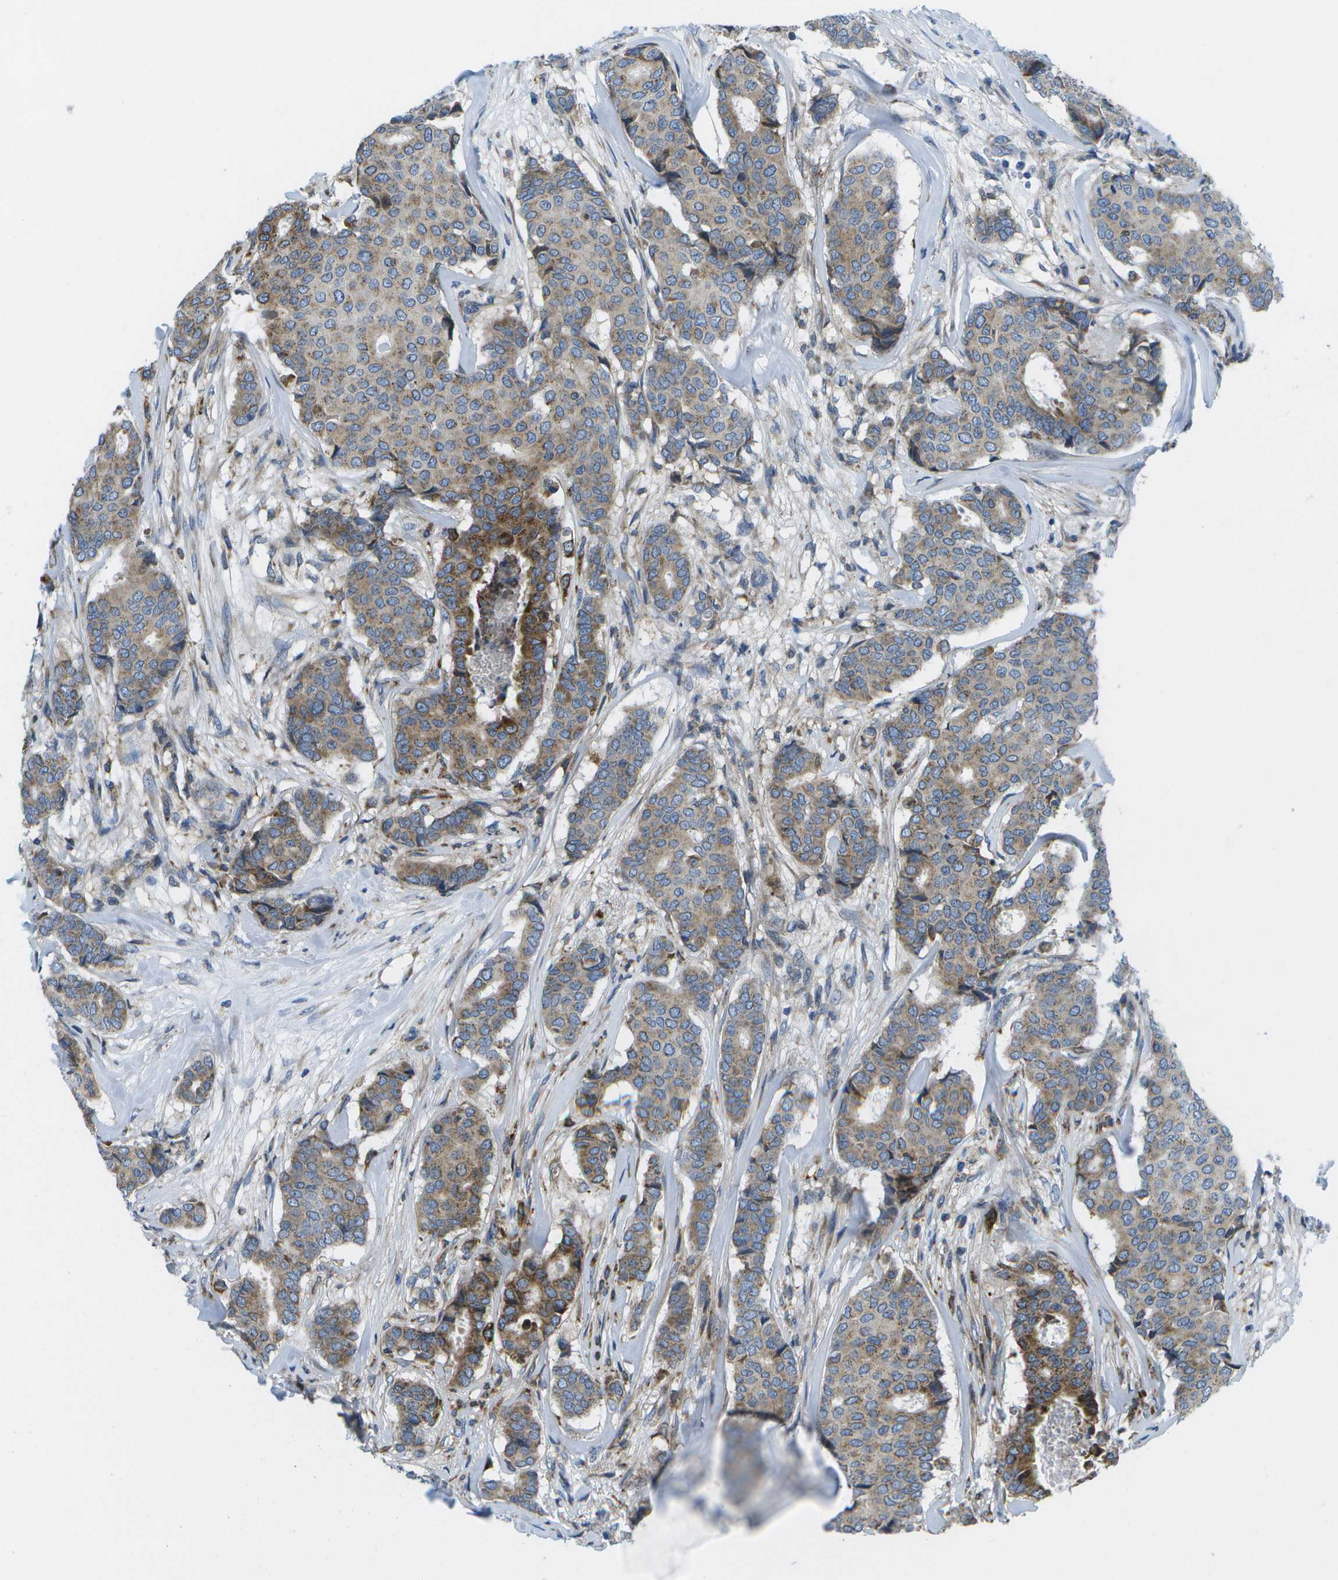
{"staining": {"intensity": "moderate", "quantity": ">75%", "location": "cytoplasmic/membranous"}, "tissue": "breast cancer", "cell_type": "Tumor cells", "image_type": "cancer", "snomed": [{"axis": "morphology", "description": "Duct carcinoma"}, {"axis": "topography", "description": "Breast"}], "caption": "Breast intraductal carcinoma stained with a protein marker demonstrates moderate staining in tumor cells.", "gene": "GDF5", "patient": {"sex": "female", "age": 75}}